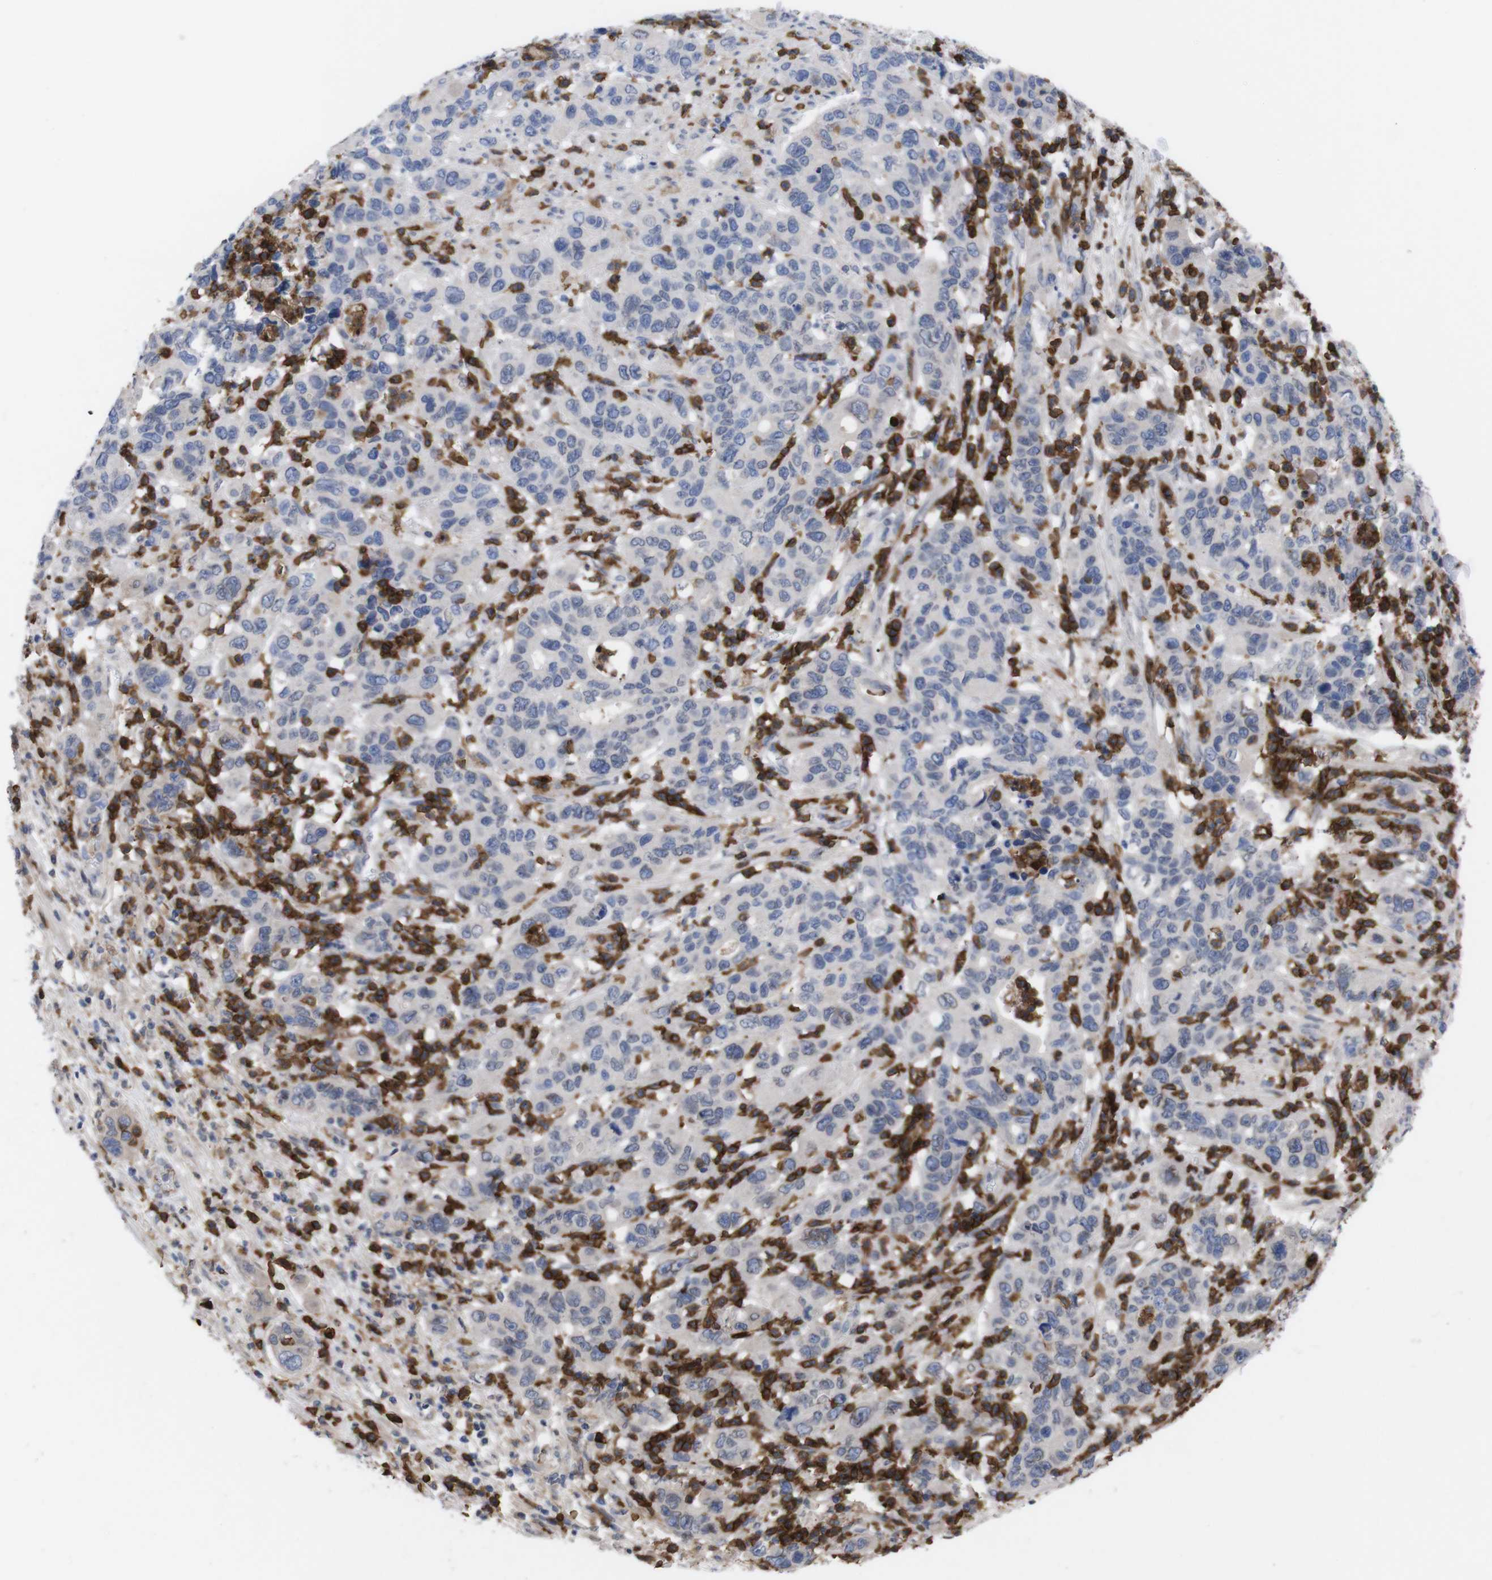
{"staining": {"intensity": "negative", "quantity": "none", "location": "none"}, "tissue": "pancreatic cancer", "cell_type": "Tumor cells", "image_type": "cancer", "snomed": [{"axis": "morphology", "description": "Adenocarcinoma, NOS"}, {"axis": "topography", "description": "Pancreas"}], "caption": "Image shows no significant protein staining in tumor cells of pancreatic cancer.", "gene": "C5AR1", "patient": {"sex": "female", "age": 71}}